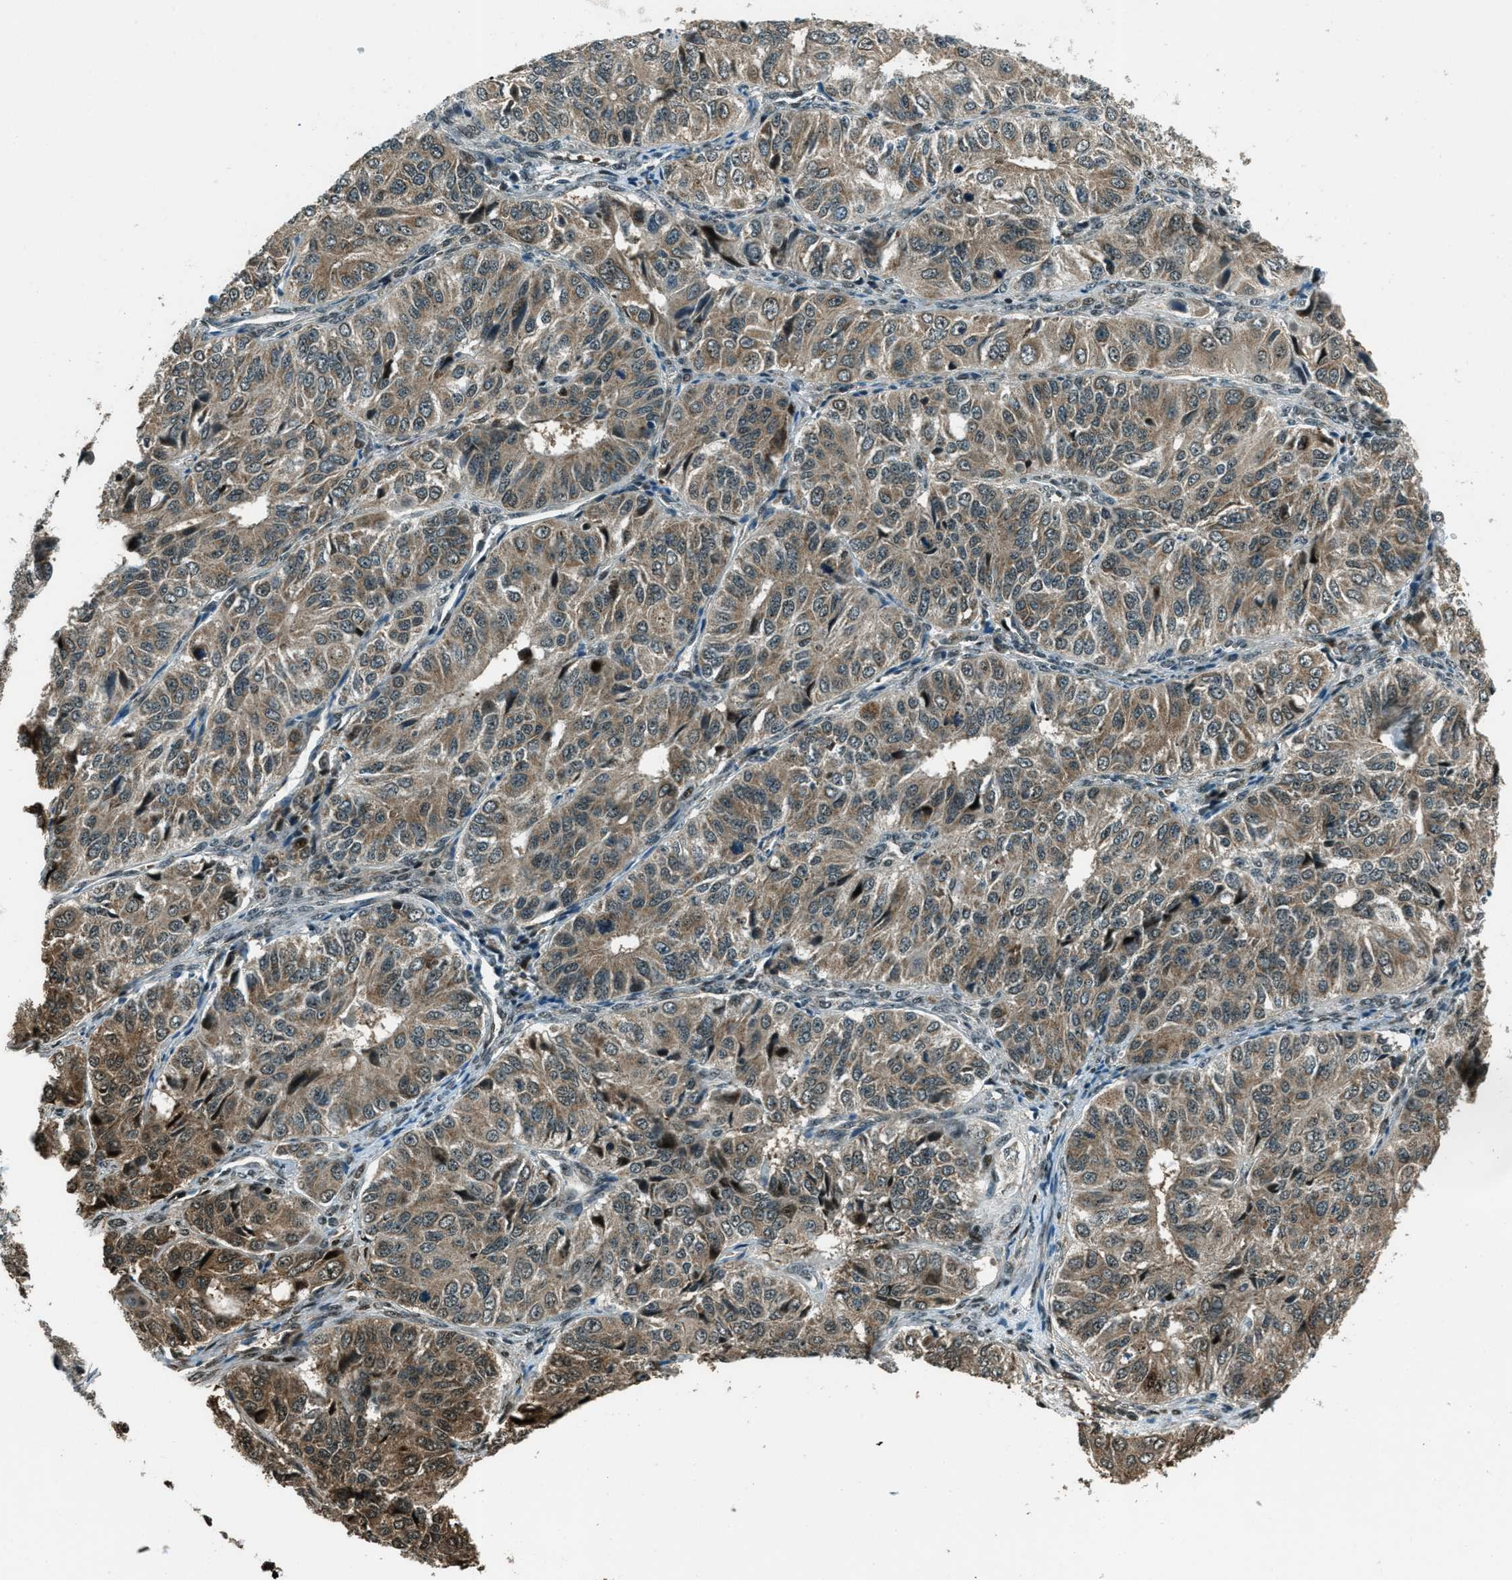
{"staining": {"intensity": "moderate", "quantity": ">75%", "location": "cytoplasmic/membranous,nuclear"}, "tissue": "ovarian cancer", "cell_type": "Tumor cells", "image_type": "cancer", "snomed": [{"axis": "morphology", "description": "Carcinoma, endometroid"}, {"axis": "topography", "description": "Ovary"}], "caption": "Protein staining displays moderate cytoplasmic/membranous and nuclear expression in approximately >75% of tumor cells in endometroid carcinoma (ovarian). (brown staining indicates protein expression, while blue staining denotes nuclei).", "gene": "TARDBP", "patient": {"sex": "female", "age": 51}}